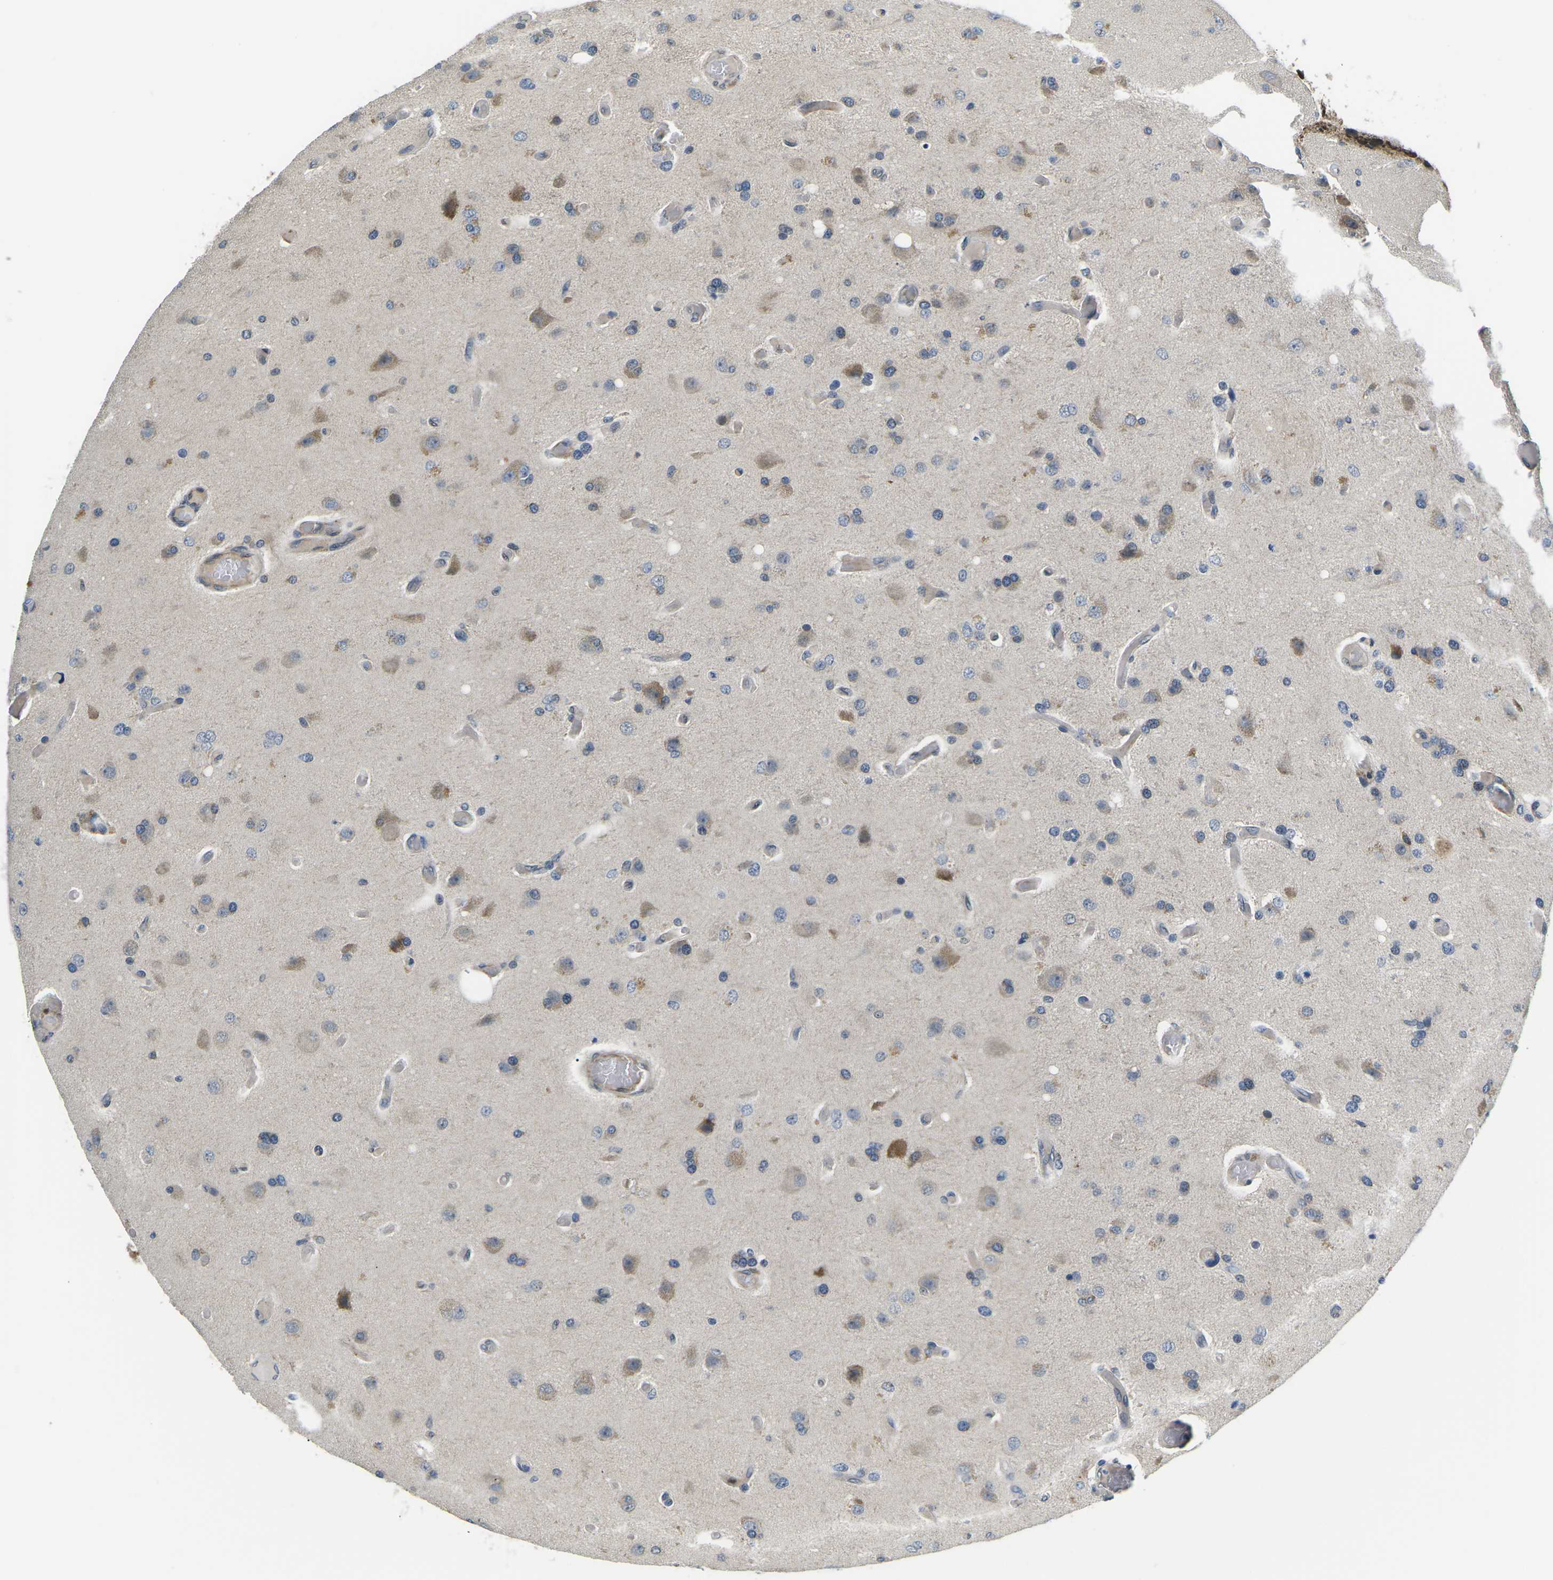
{"staining": {"intensity": "weak", "quantity": "<25%", "location": "cytoplasmic/membranous"}, "tissue": "glioma", "cell_type": "Tumor cells", "image_type": "cancer", "snomed": [{"axis": "morphology", "description": "Normal tissue, NOS"}, {"axis": "morphology", "description": "Glioma, malignant, High grade"}, {"axis": "topography", "description": "Cerebral cortex"}], "caption": "Immunohistochemistry histopathology image of human malignant high-grade glioma stained for a protein (brown), which displays no expression in tumor cells.", "gene": "ERBB4", "patient": {"sex": "male", "age": 77}}